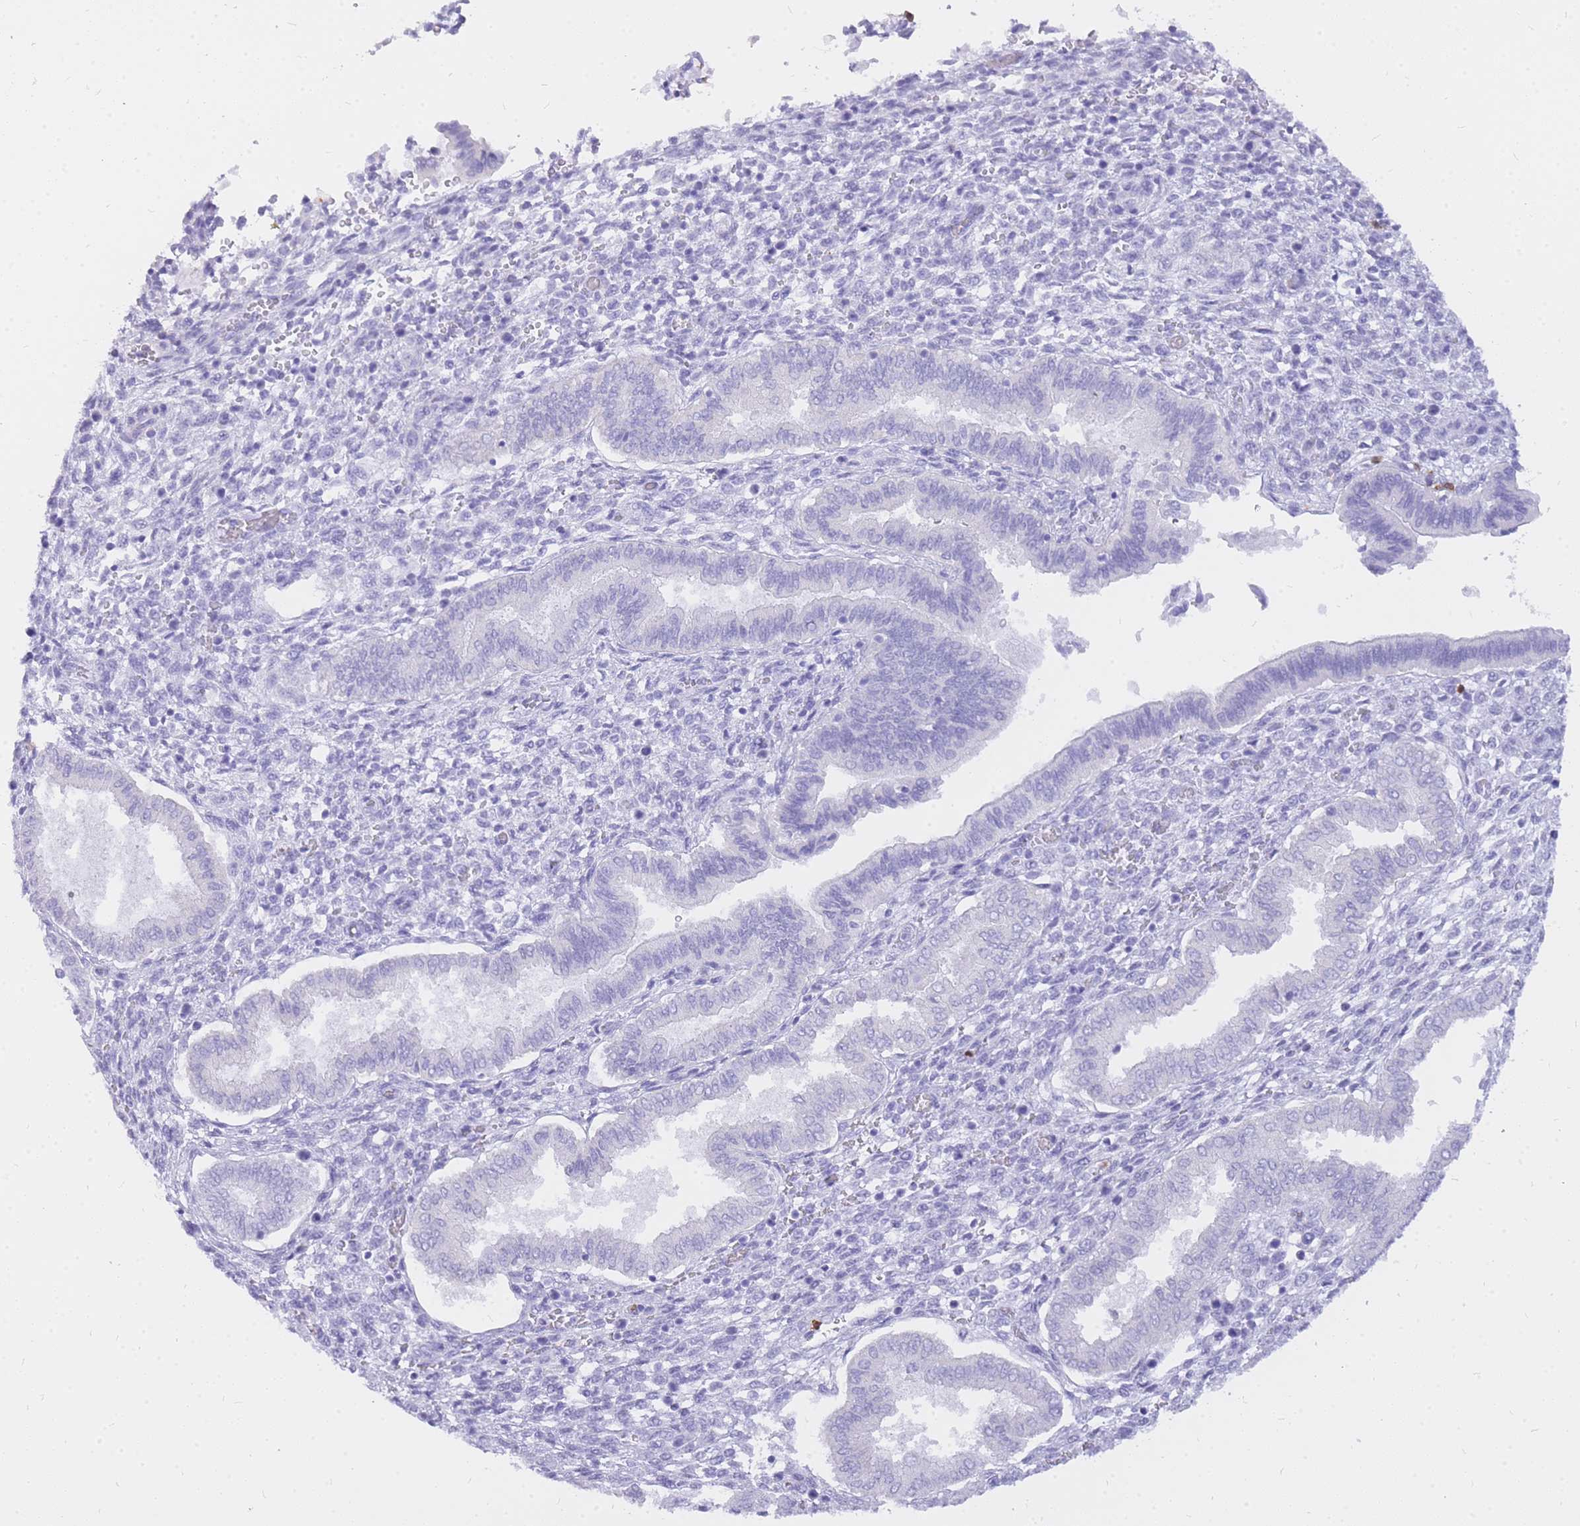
{"staining": {"intensity": "negative", "quantity": "none", "location": "none"}, "tissue": "endometrium", "cell_type": "Cells in endometrial stroma", "image_type": "normal", "snomed": [{"axis": "morphology", "description": "Normal tissue, NOS"}, {"axis": "topography", "description": "Endometrium"}], "caption": "Cells in endometrial stroma are negative for brown protein staining in unremarkable endometrium. The staining was performed using DAB (3,3'-diaminobenzidine) to visualize the protein expression in brown, while the nuclei were stained in blue with hematoxylin (Magnification: 20x).", "gene": "HERC1", "patient": {"sex": "female", "age": 24}}